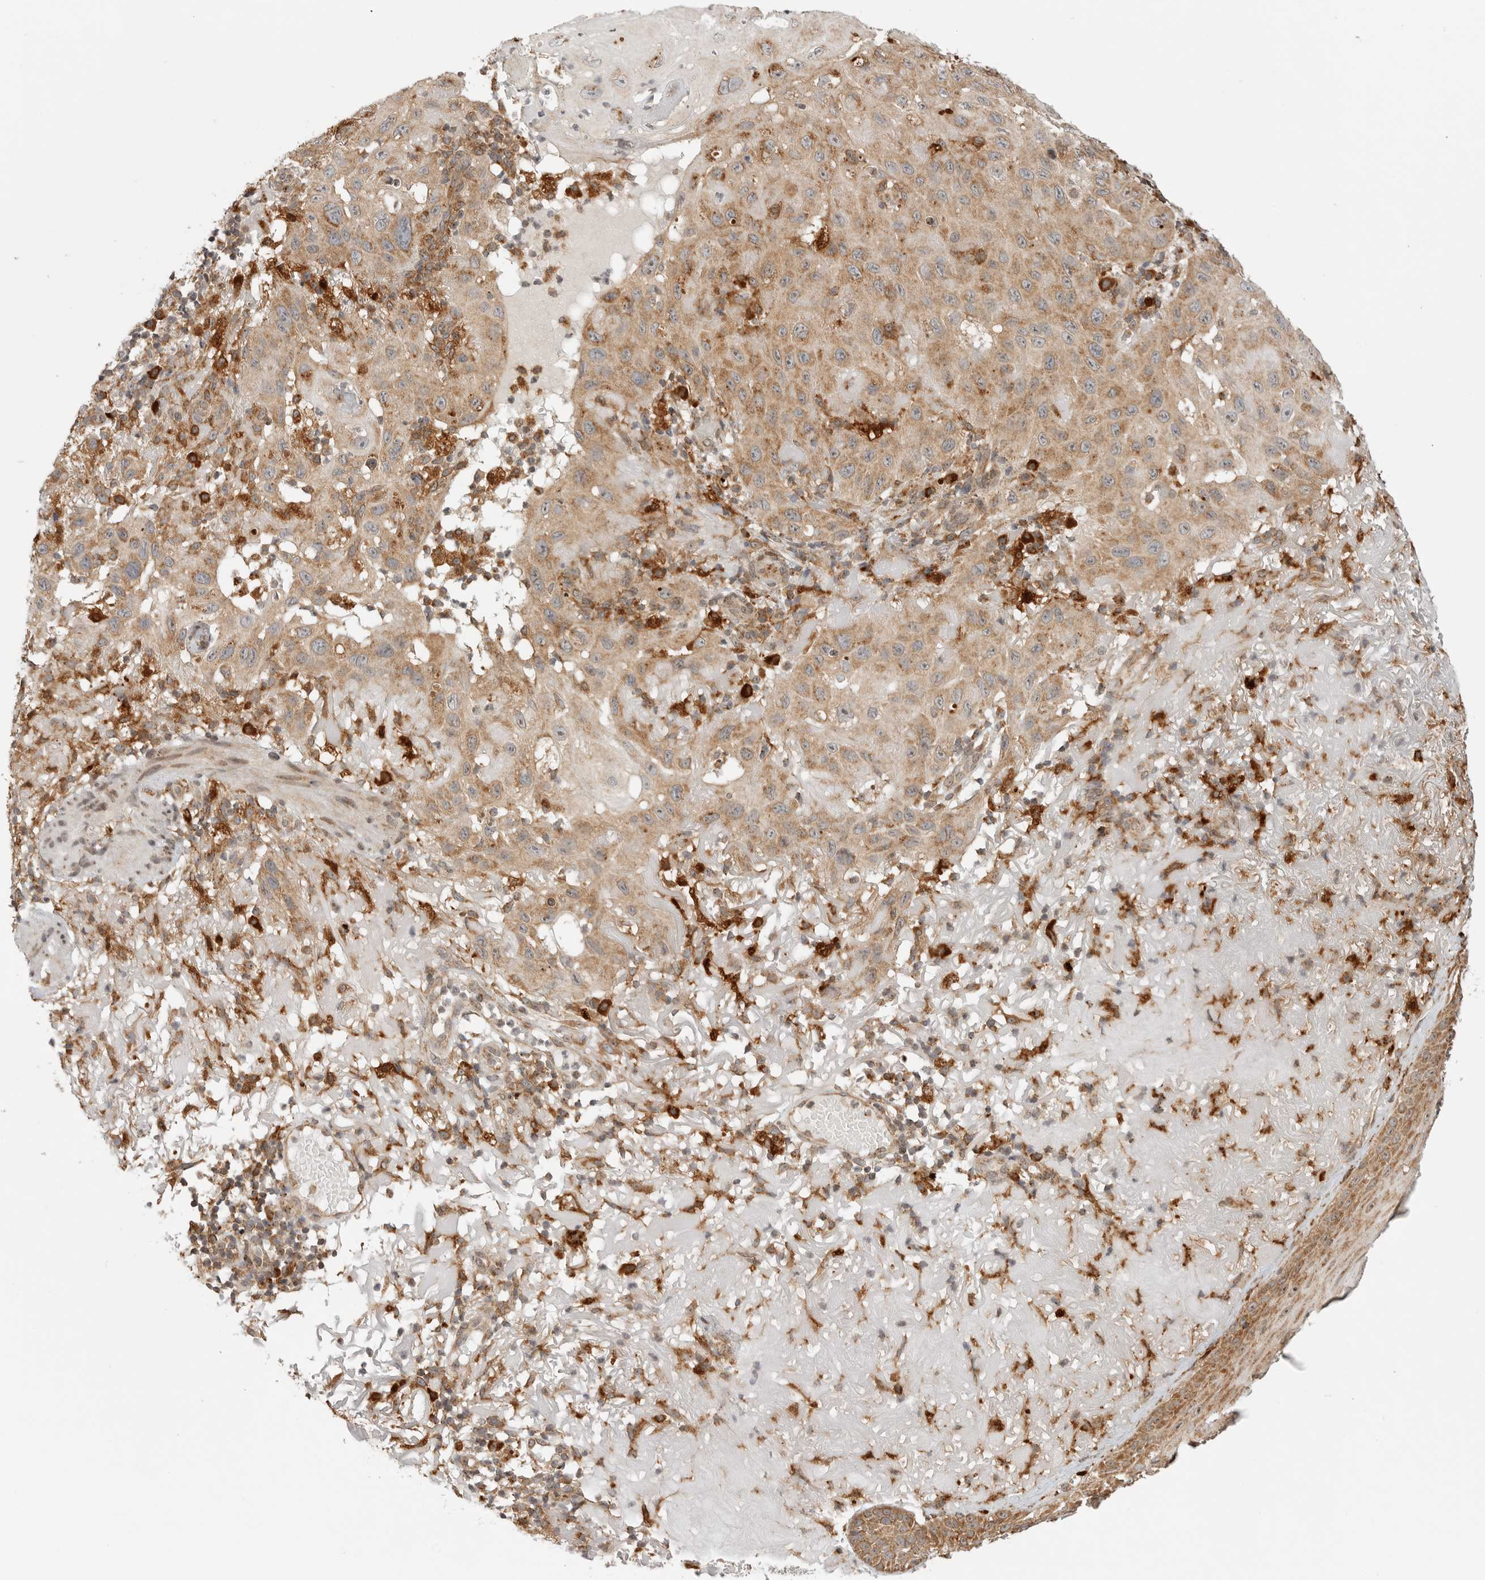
{"staining": {"intensity": "moderate", "quantity": ">75%", "location": "cytoplasmic/membranous"}, "tissue": "skin cancer", "cell_type": "Tumor cells", "image_type": "cancer", "snomed": [{"axis": "morphology", "description": "Normal tissue, NOS"}, {"axis": "morphology", "description": "Squamous cell carcinoma, NOS"}, {"axis": "topography", "description": "Skin"}], "caption": "Immunohistochemical staining of skin squamous cell carcinoma exhibits moderate cytoplasmic/membranous protein staining in about >75% of tumor cells. Using DAB (brown) and hematoxylin (blue) stains, captured at high magnification using brightfield microscopy.", "gene": "IDUA", "patient": {"sex": "female", "age": 96}}